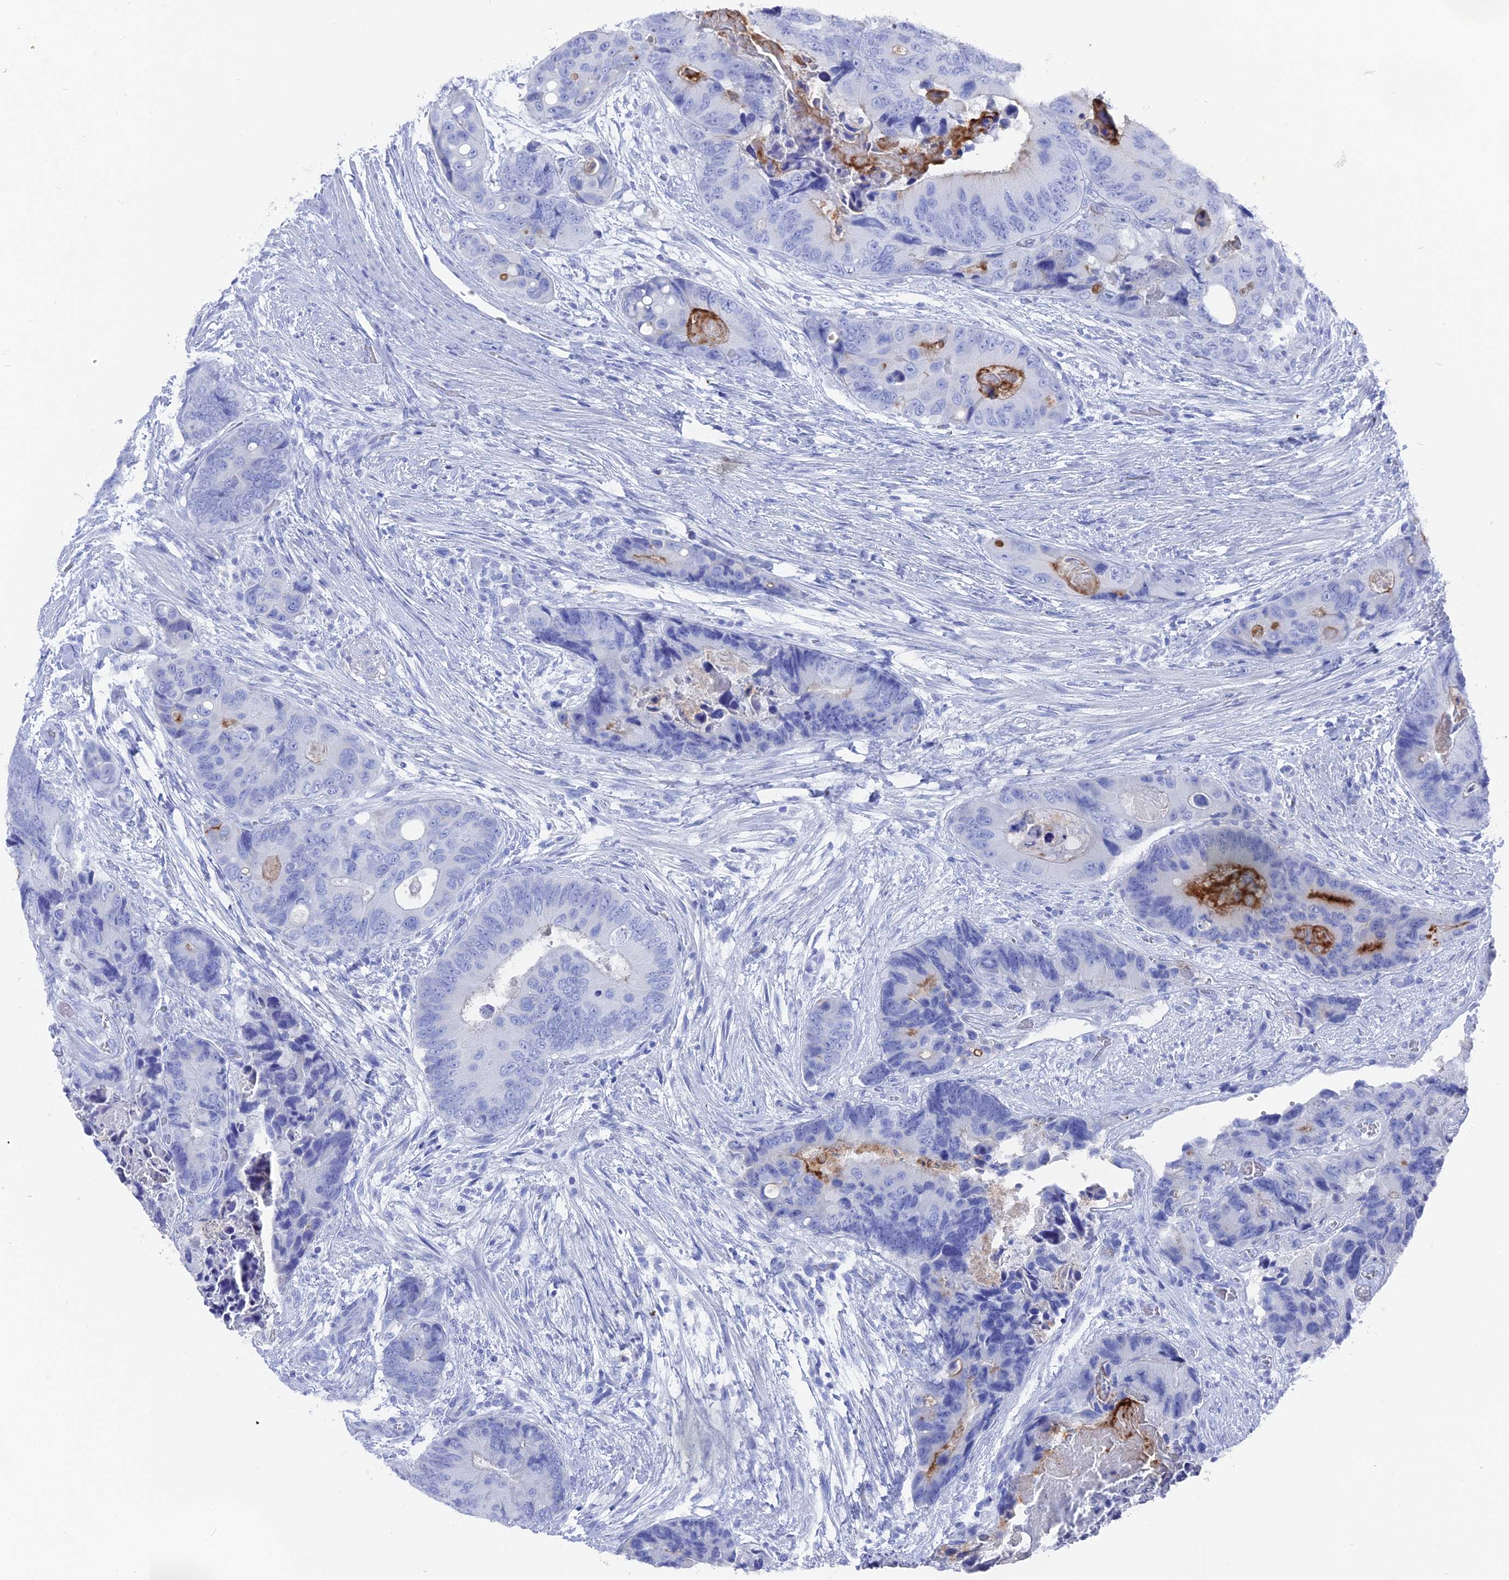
{"staining": {"intensity": "negative", "quantity": "none", "location": "none"}, "tissue": "colorectal cancer", "cell_type": "Tumor cells", "image_type": "cancer", "snomed": [{"axis": "morphology", "description": "Adenocarcinoma, NOS"}, {"axis": "topography", "description": "Colon"}], "caption": "Colorectal cancer (adenocarcinoma) stained for a protein using immunohistochemistry exhibits no staining tumor cells.", "gene": "ENPP3", "patient": {"sex": "male", "age": 84}}